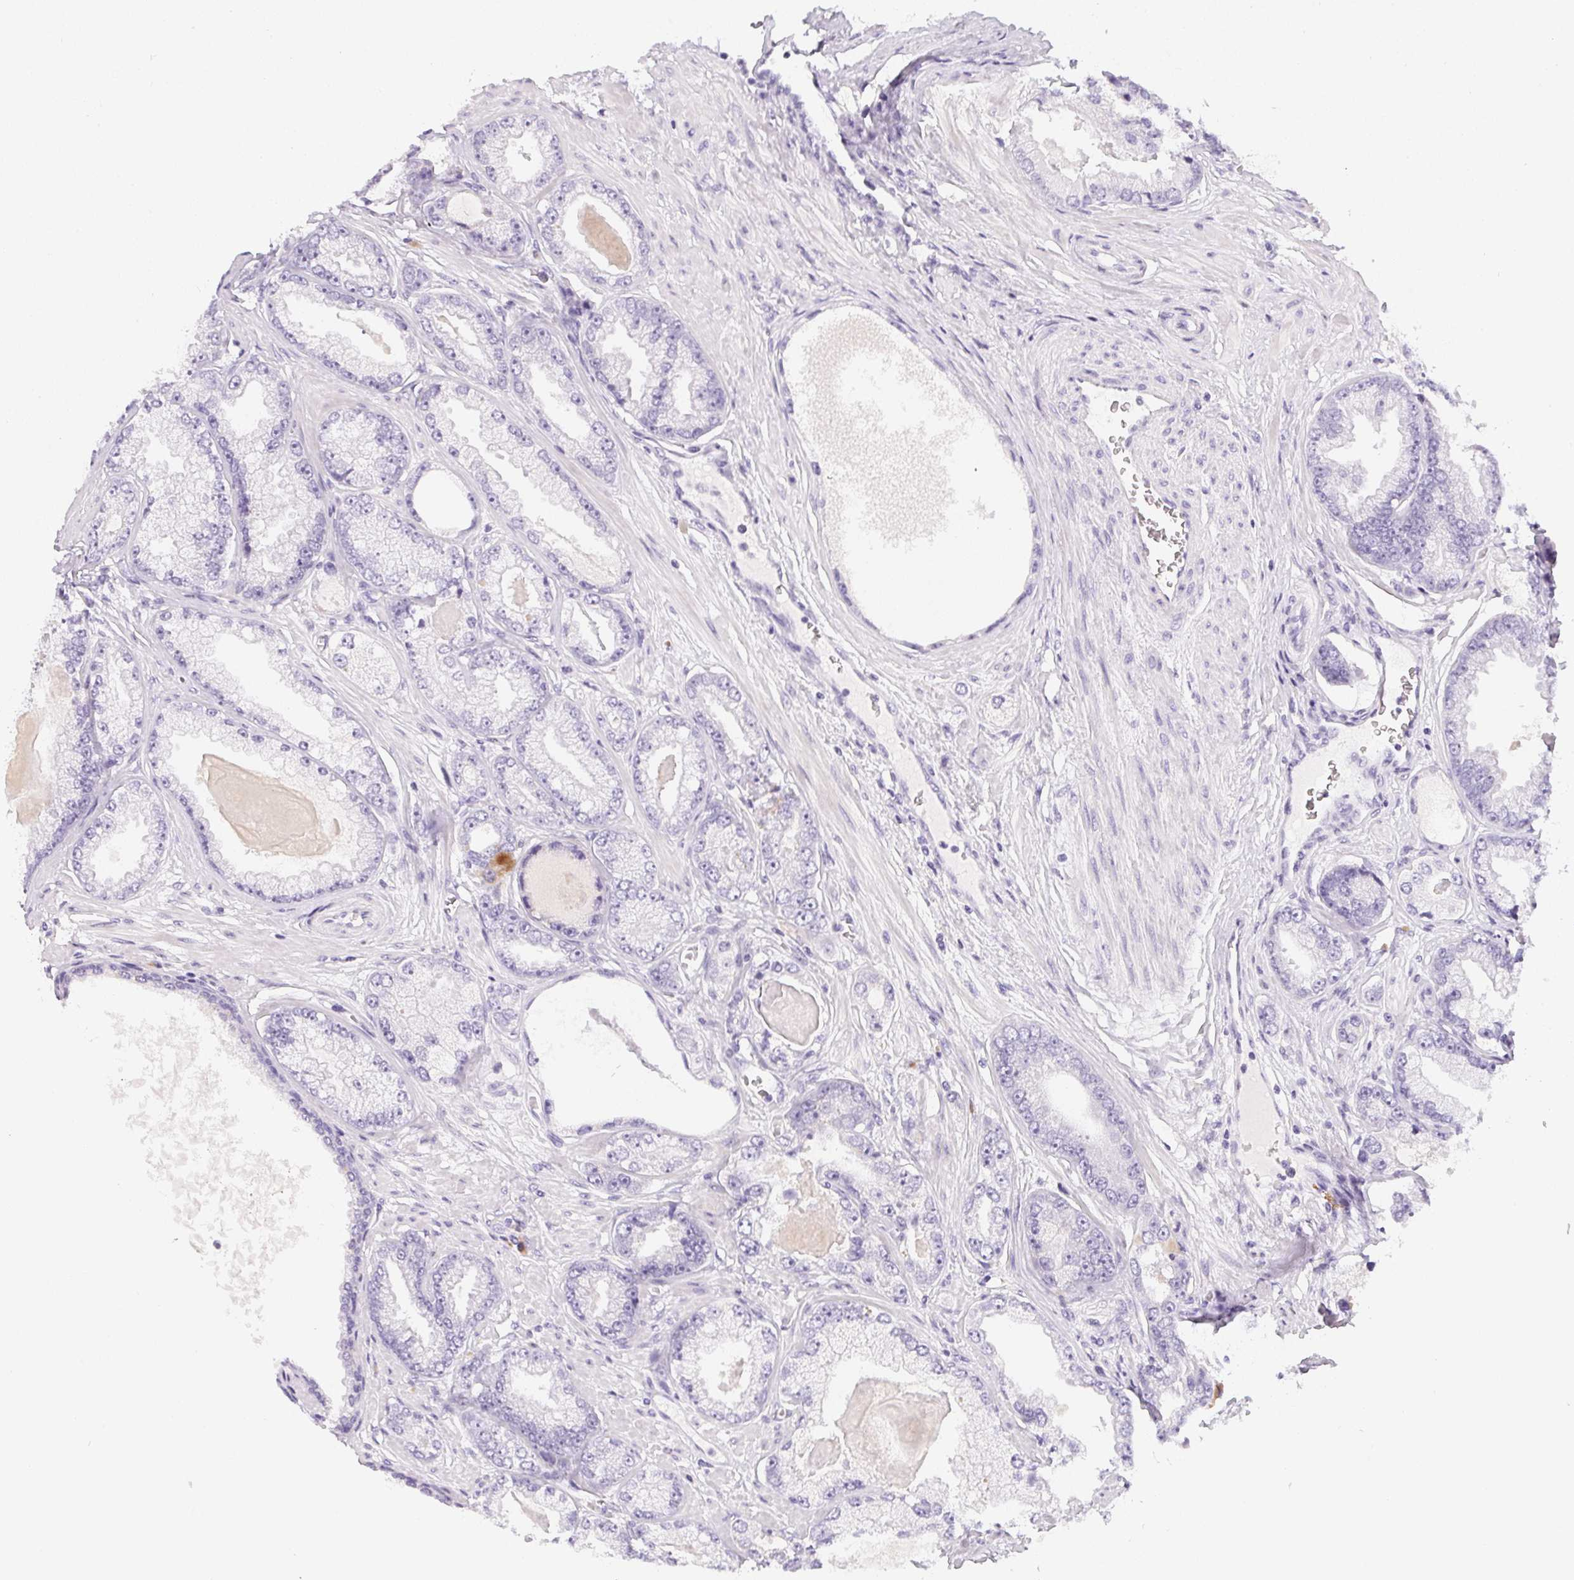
{"staining": {"intensity": "negative", "quantity": "none", "location": "none"}, "tissue": "prostate cancer", "cell_type": "Tumor cells", "image_type": "cancer", "snomed": [{"axis": "morphology", "description": "Adenocarcinoma, Low grade"}, {"axis": "topography", "description": "Prostate"}], "caption": "The image demonstrates no staining of tumor cells in adenocarcinoma (low-grade) (prostate). (Immunohistochemistry, brightfield microscopy, high magnification).", "gene": "PPY", "patient": {"sex": "male", "age": 64}}